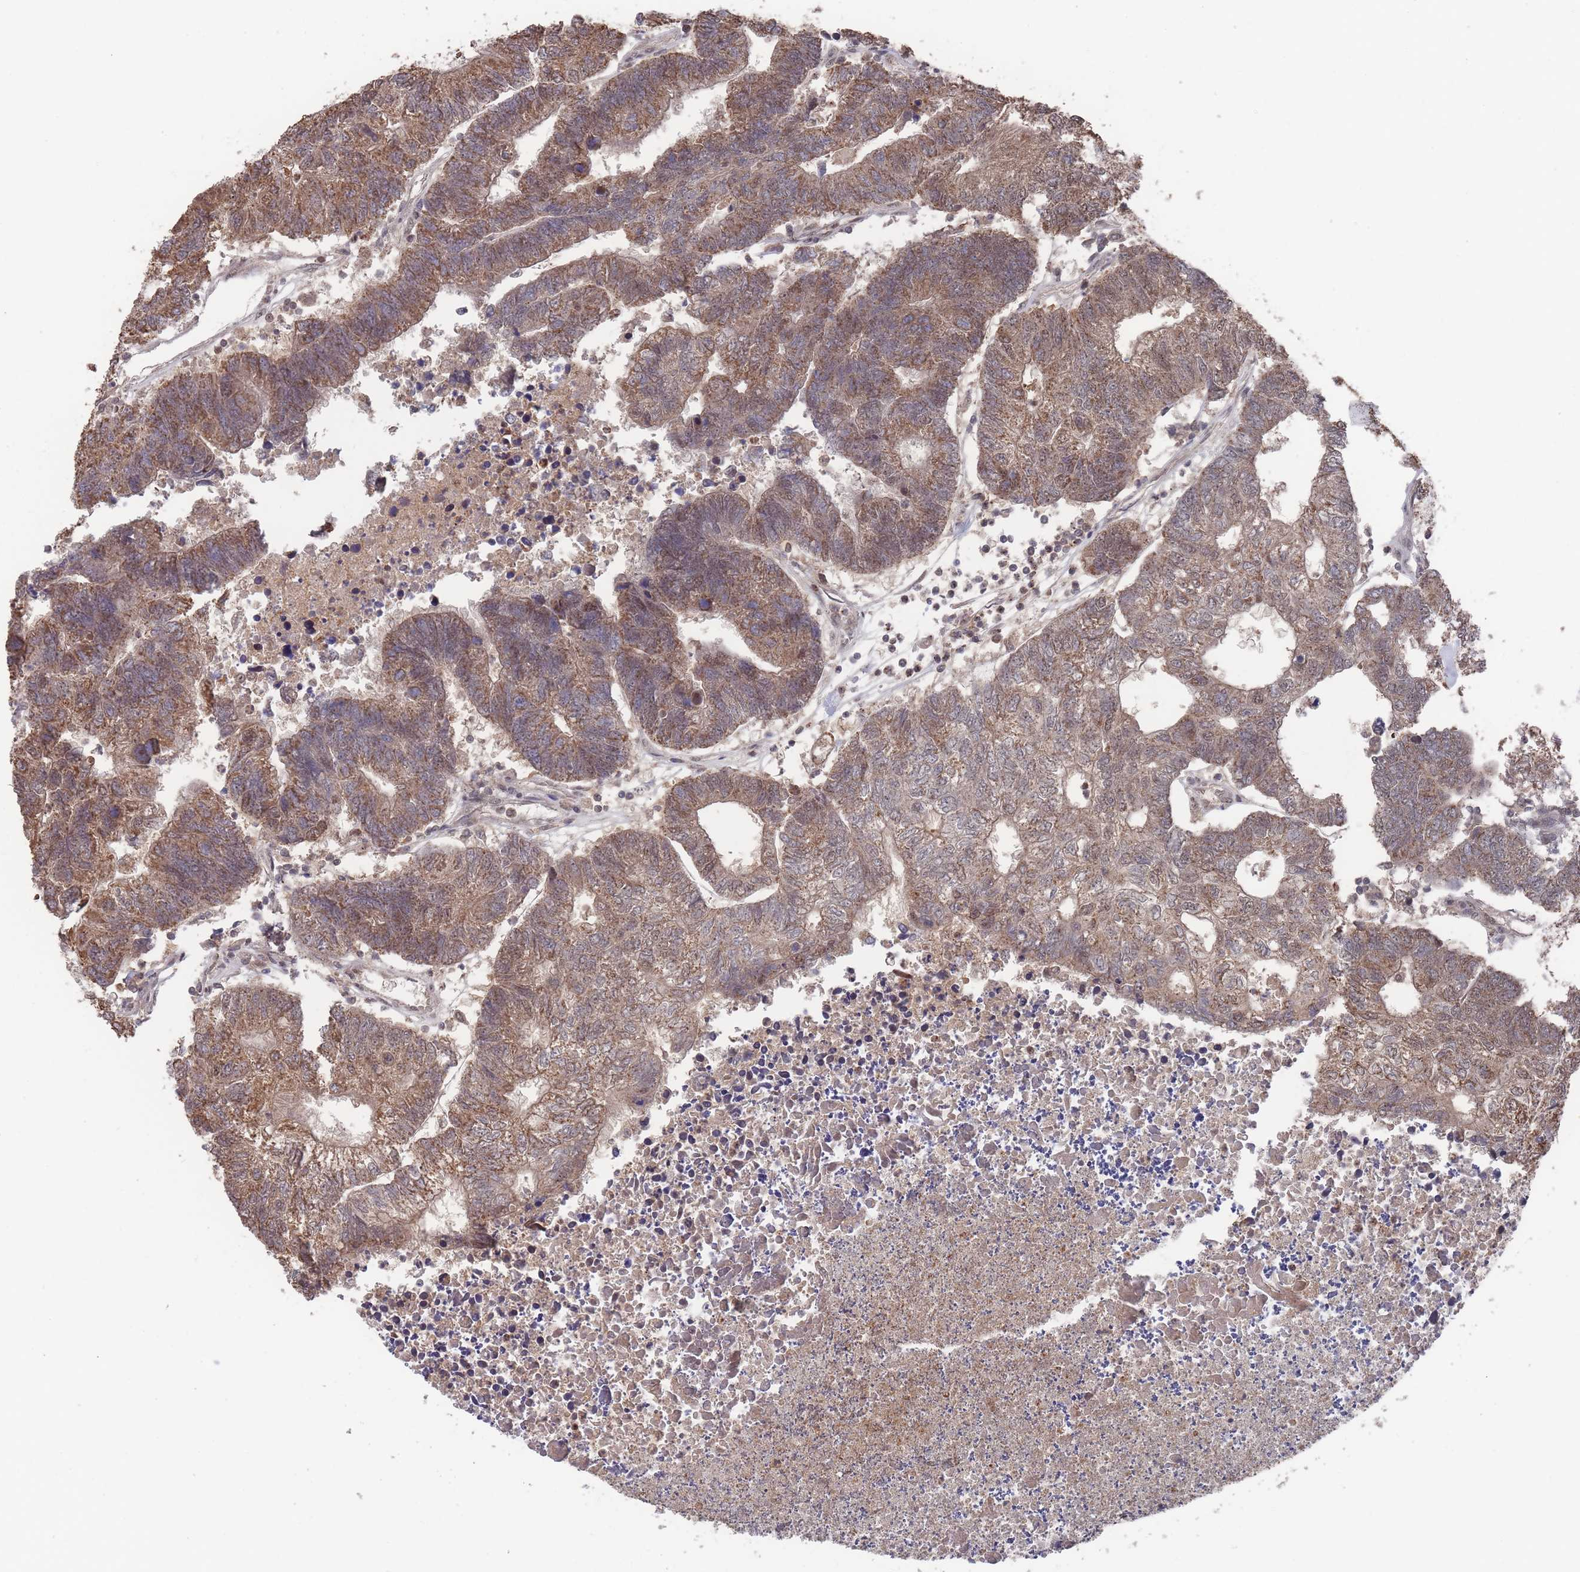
{"staining": {"intensity": "moderate", "quantity": ">75%", "location": "cytoplasmic/membranous"}, "tissue": "colorectal cancer", "cell_type": "Tumor cells", "image_type": "cancer", "snomed": [{"axis": "morphology", "description": "Adenocarcinoma, NOS"}, {"axis": "topography", "description": "Colon"}], "caption": "Immunohistochemistry (IHC) micrograph of human colorectal cancer (adenocarcinoma) stained for a protein (brown), which reveals medium levels of moderate cytoplasmic/membranous positivity in about >75% of tumor cells.", "gene": "SF3B1", "patient": {"sex": "female", "age": 48}}